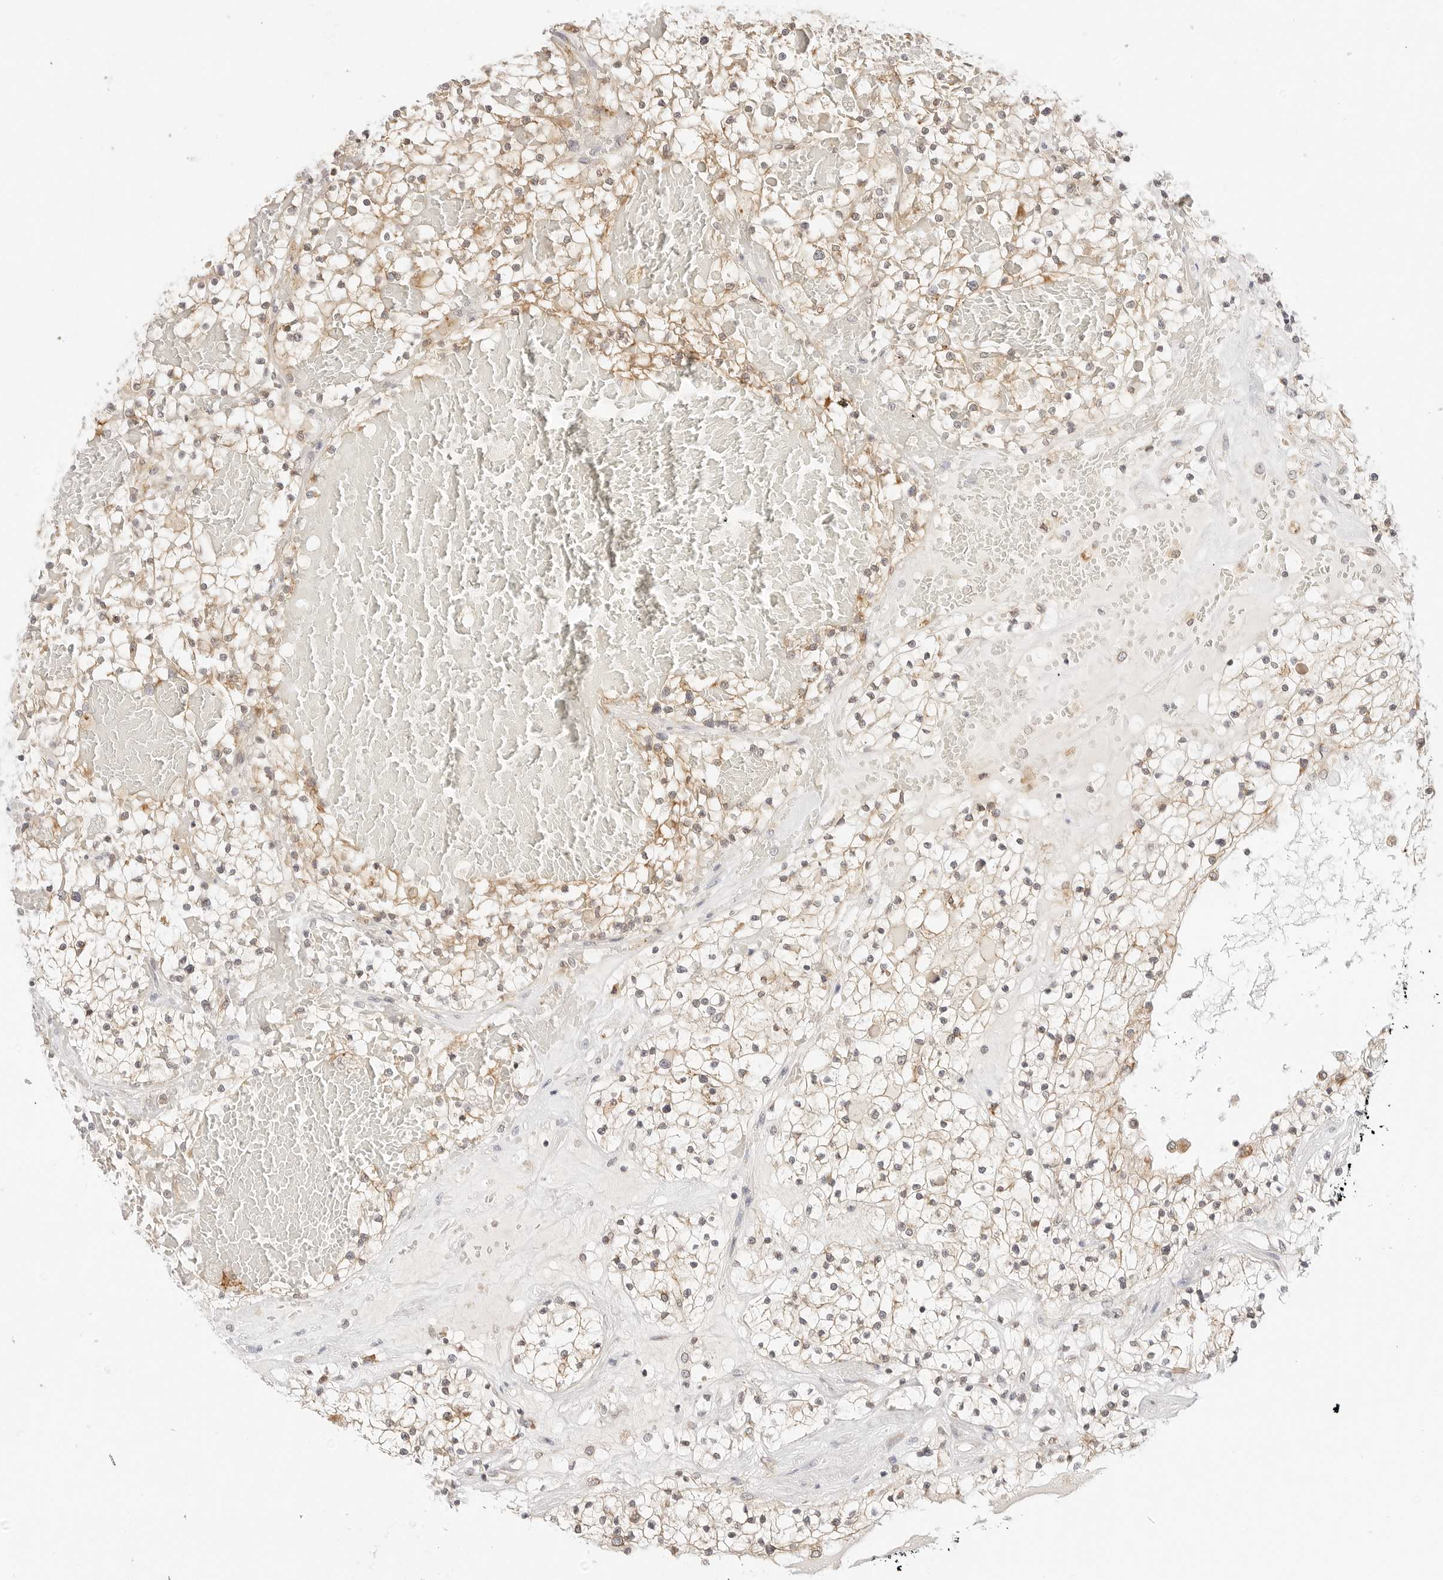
{"staining": {"intensity": "moderate", "quantity": "25%-75%", "location": "cytoplasmic/membranous"}, "tissue": "renal cancer", "cell_type": "Tumor cells", "image_type": "cancer", "snomed": [{"axis": "morphology", "description": "Normal tissue, NOS"}, {"axis": "morphology", "description": "Adenocarcinoma, NOS"}, {"axis": "topography", "description": "Kidney"}], "caption": "About 25%-75% of tumor cells in human renal cancer (adenocarcinoma) demonstrate moderate cytoplasmic/membranous protein expression as visualized by brown immunohistochemical staining.", "gene": "ERO1B", "patient": {"sex": "male", "age": 68}}